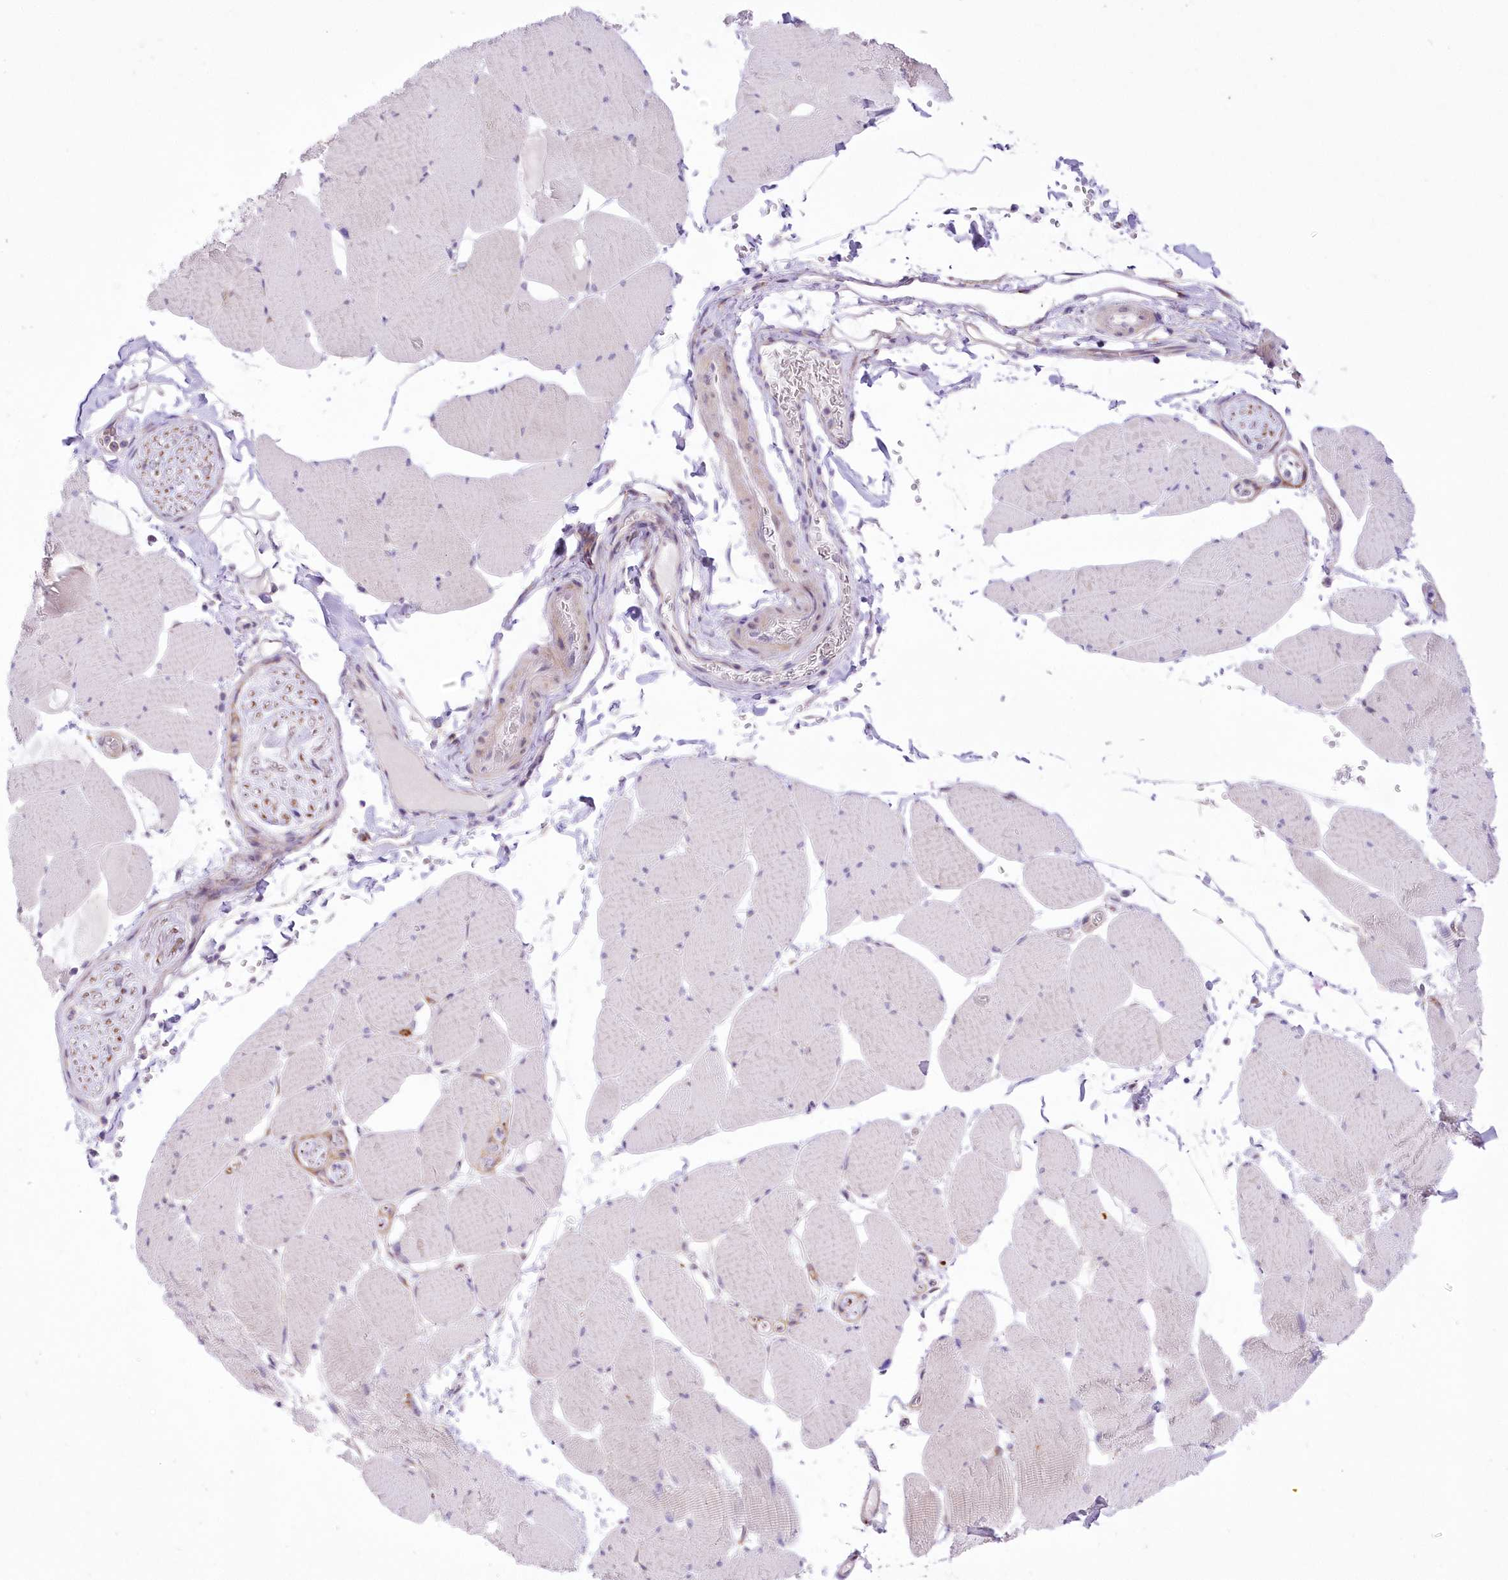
{"staining": {"intensity": "weak", "quantity": "<25%", "location": "cytoplasmic/membranous"}, "tissue": "skeletal muscle", "cell_type": "Myocytes", "image_type": "normal", "snomed": [{"axis": "morphology", "description": "Normal tissue, NOS"}, {"axis": "topography", "description": "Skeletal muscle"}, {"axis": "topography", "description": "Head-Neck"}], "caption": "Histopathology image shows no significant protein expression in myocytes of normal skeletal muscle. Nuclei are stained in blue.", "gene": "FAM241B", "patient": {"sex": "male", "age": 66}}